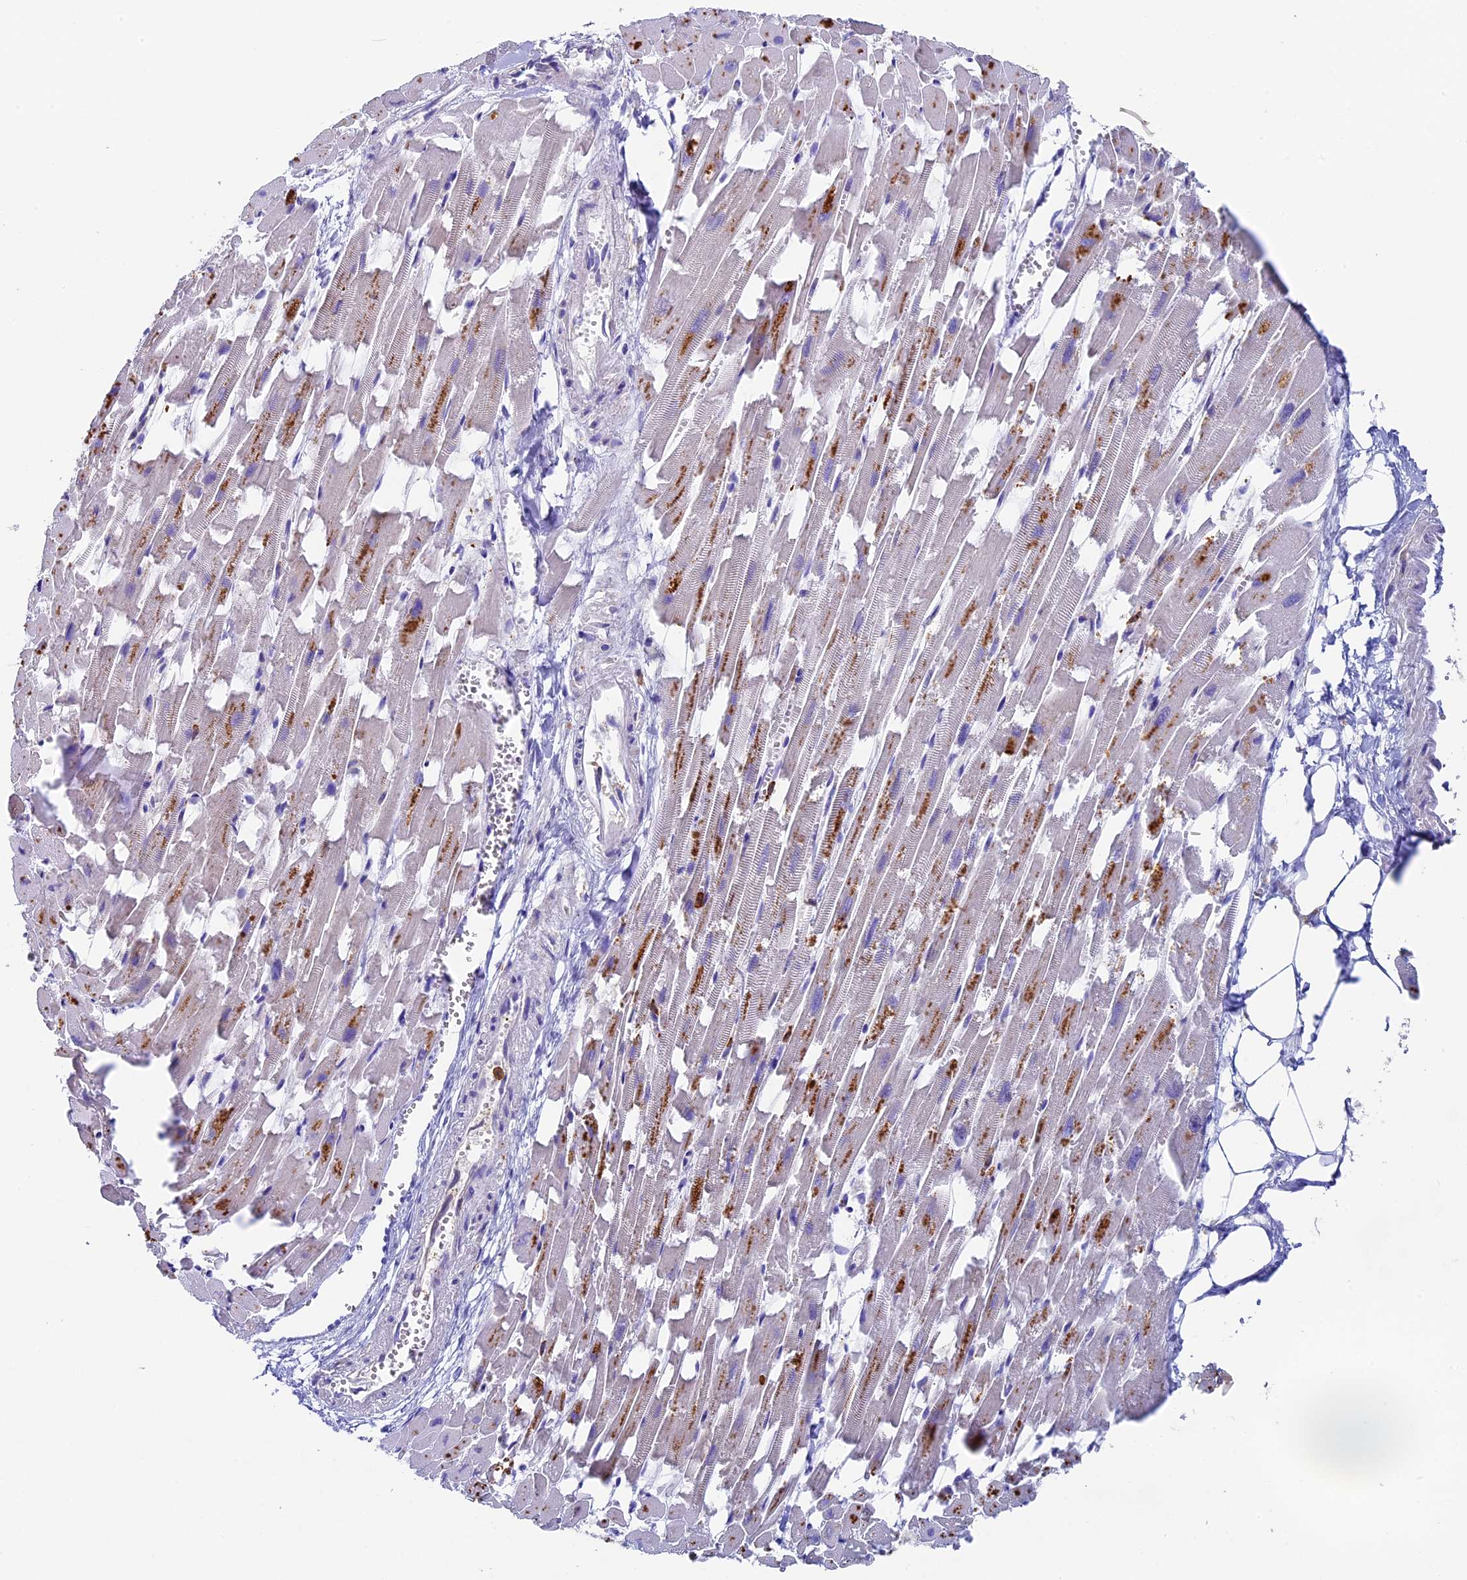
{"staining": {"intensity": "negative", "quantity": "none", "location": "none"}, "tissue": "heart muscle", "cell_type": "Cardiomyocytes", "image_type": "normal", "snomed": [{"axis": "morphology", "description": "Normal tissue, NOS"}, {"axis": "topography", "description": "Heart"}], "caption": "There is no significant expression in cardiomyocytes of heart muscle. The staining was performed using DAB to visualize the protein expression in brown, while the nuclei were stained in blue with hematoxylin (Magnification: 20x).", "gene": "ADAT1", "patient": {"sex": "female", "age": 64}}